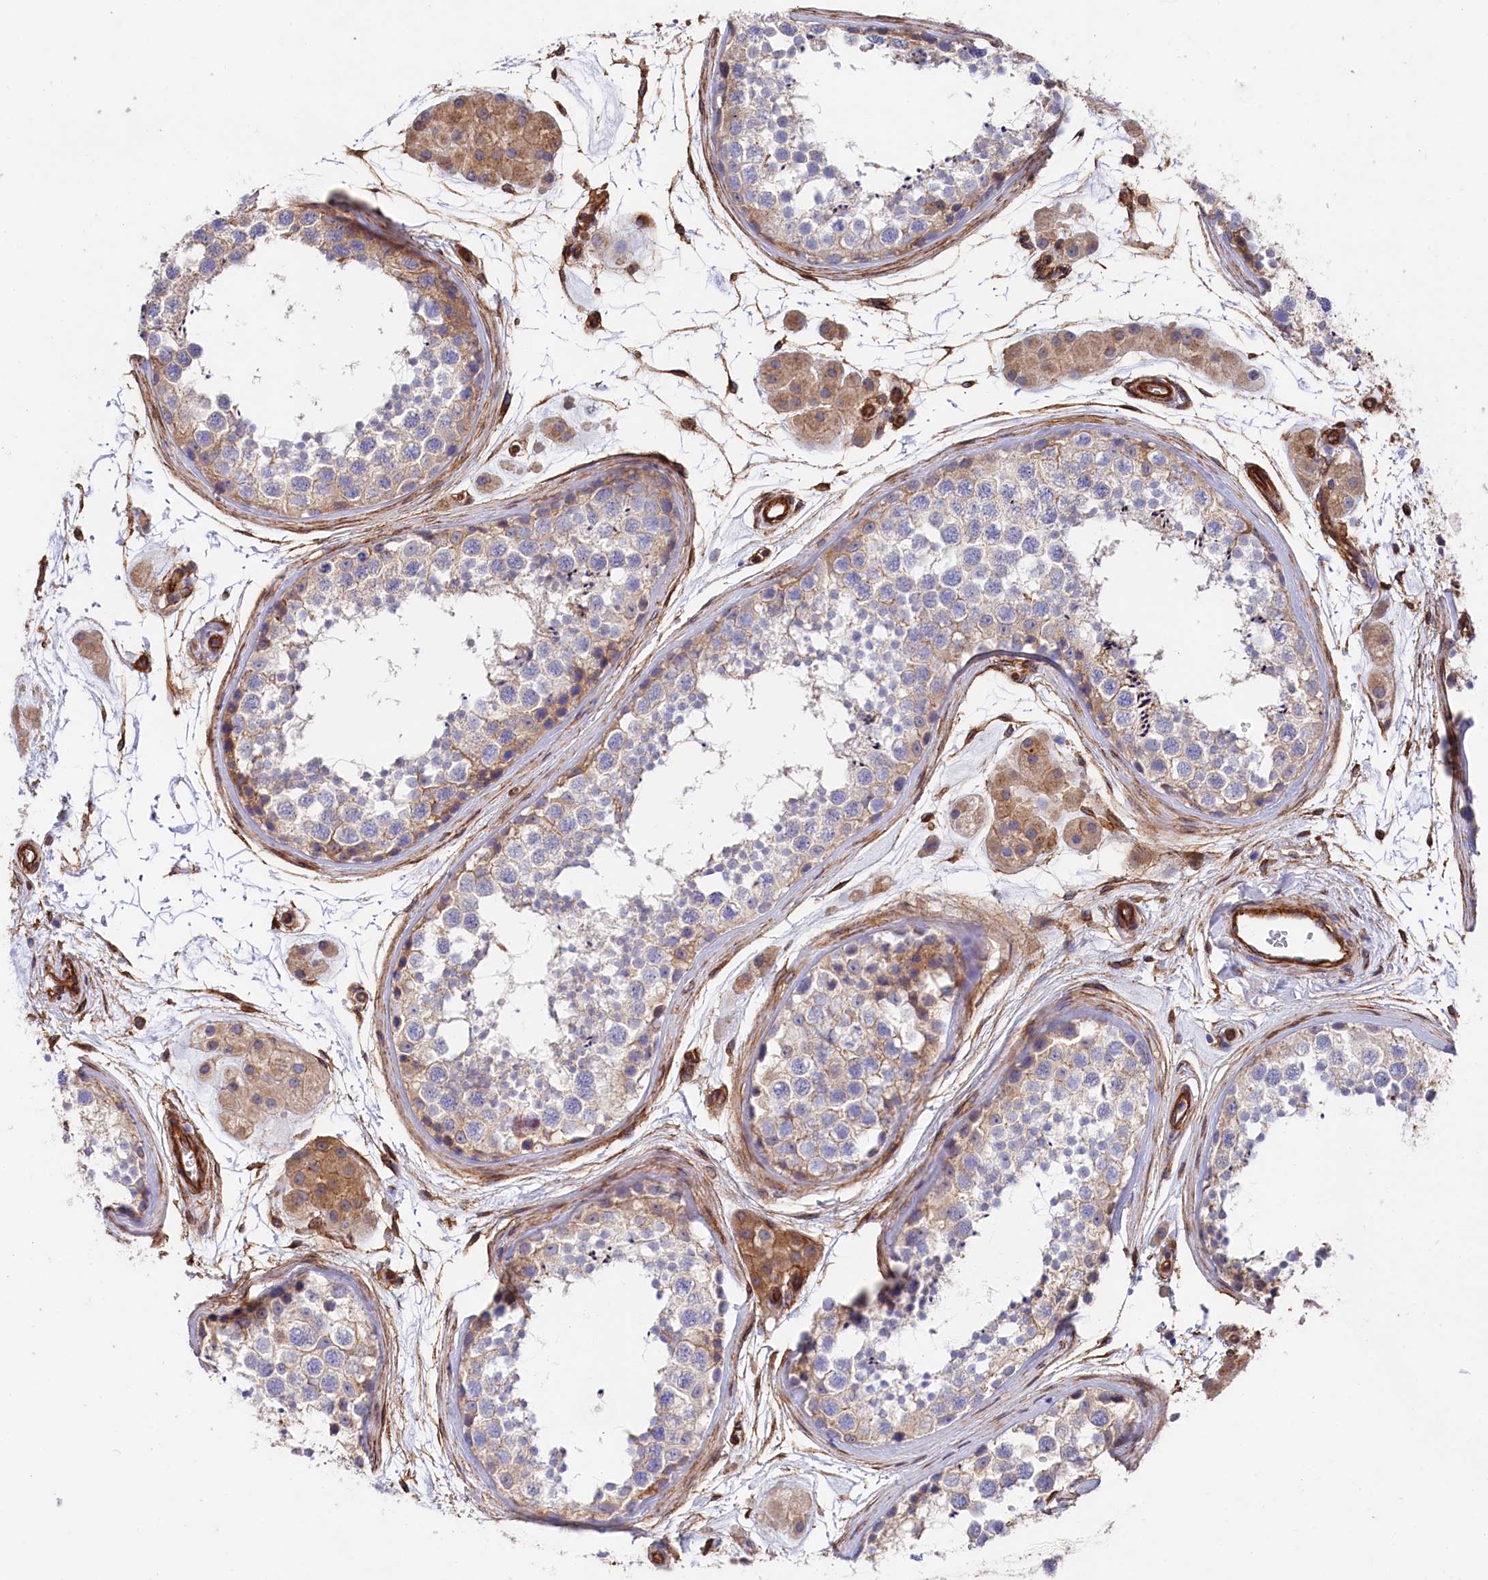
{"staining": {"intensity": "weak", "quantity": "25%-75%", "location": "cytoplasmic/membranous"}, "tissue": "testis", "cell_type": "Cells in seminiferous ducts", "image_type": "normal", "snomed": [{"axis": "morphology", "description": "Normal tissue, NOS"}, {"axis": "topography", "description": "Testis"}], "caption": "Cells in seminiferous ducts reveal low levels of weak cytoplasmic/membranous staining in approximately 25%-75% of cells in benign human testis. The protein of interest is stained brown, and the nuclei are stained in blue (DAB (3,3'-diaminobenzidine) IHC with brightfield microscopy, high magnification).", "gene": "TNKS1BP1", "patient": {"sex": "male", "age": 56}}